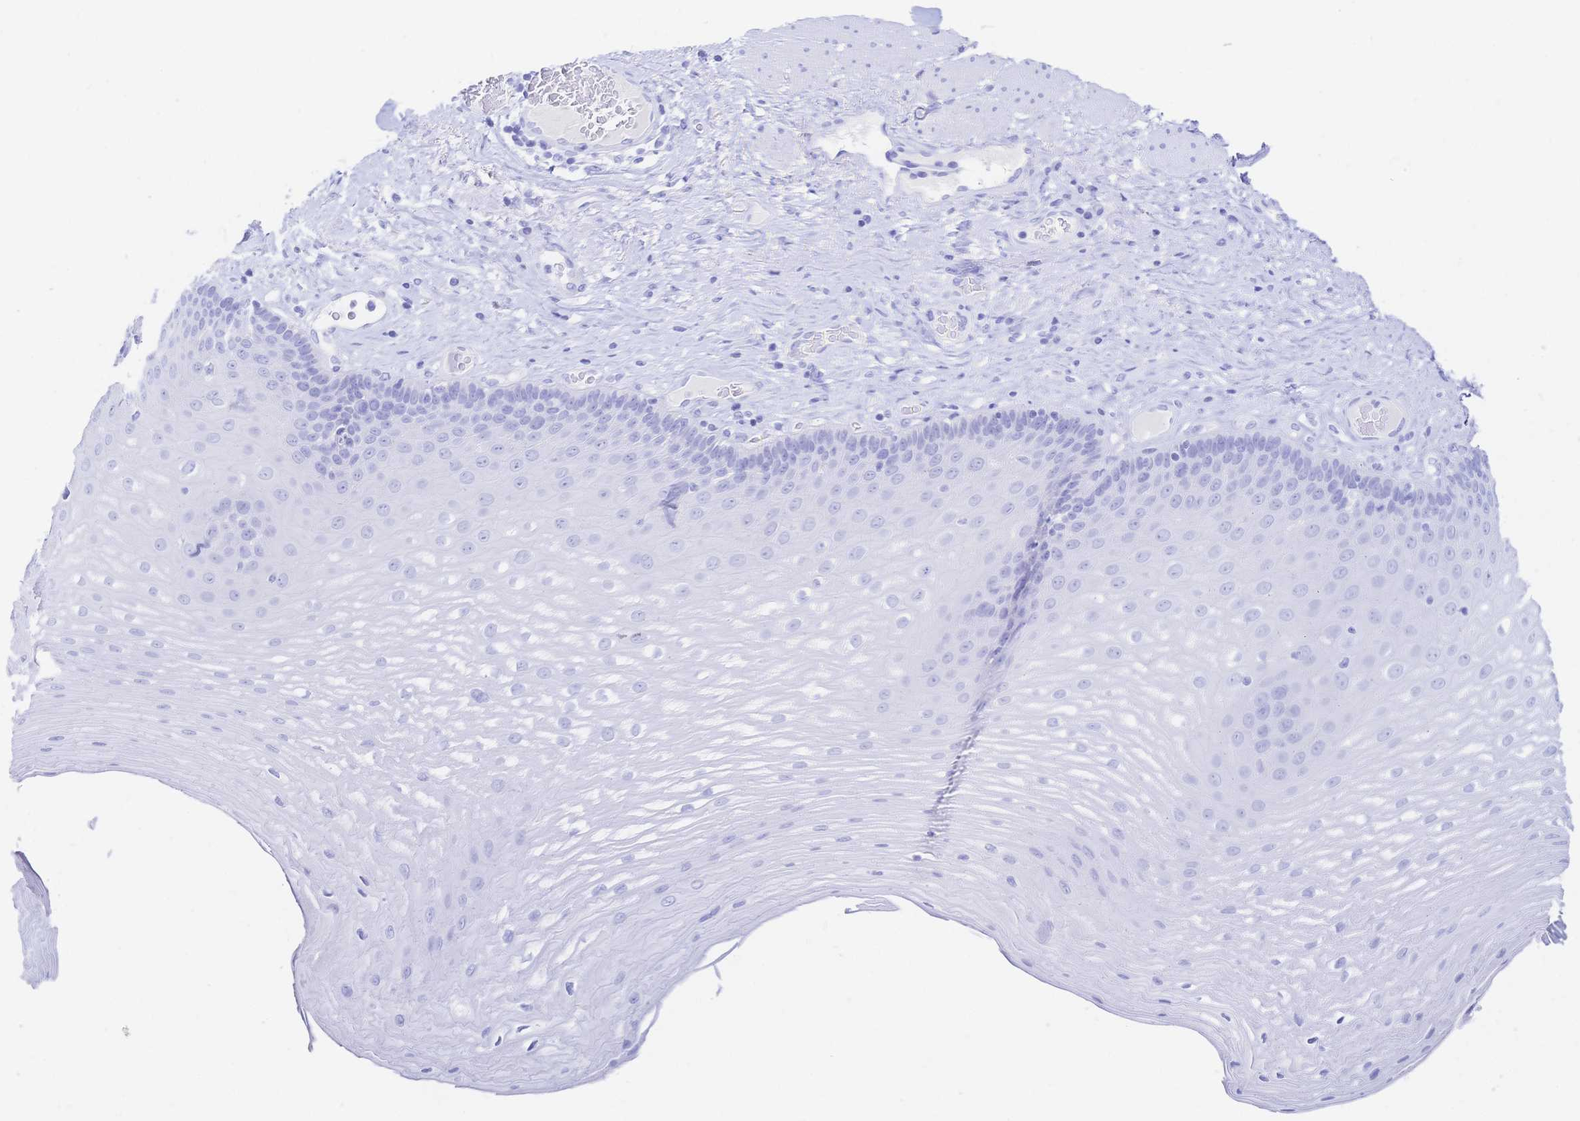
{"staining": {"intensity": "negative", "quantity": "none", "location": "none"}, "tissue": "esophagus", "cell_type": "Squamous epithelial cells", "image_type": "normal", "snomed": [{"axis": "morphology", "description": "Normal tissue, NOS"}, {"axis": "topography", "description": "Esophagus"}], "caption": "The image exhibits no significant expression in squamous epithelial cells of esophagus.", "gene": "UMOD", "patient": {"sex": "male", "age": 62}}